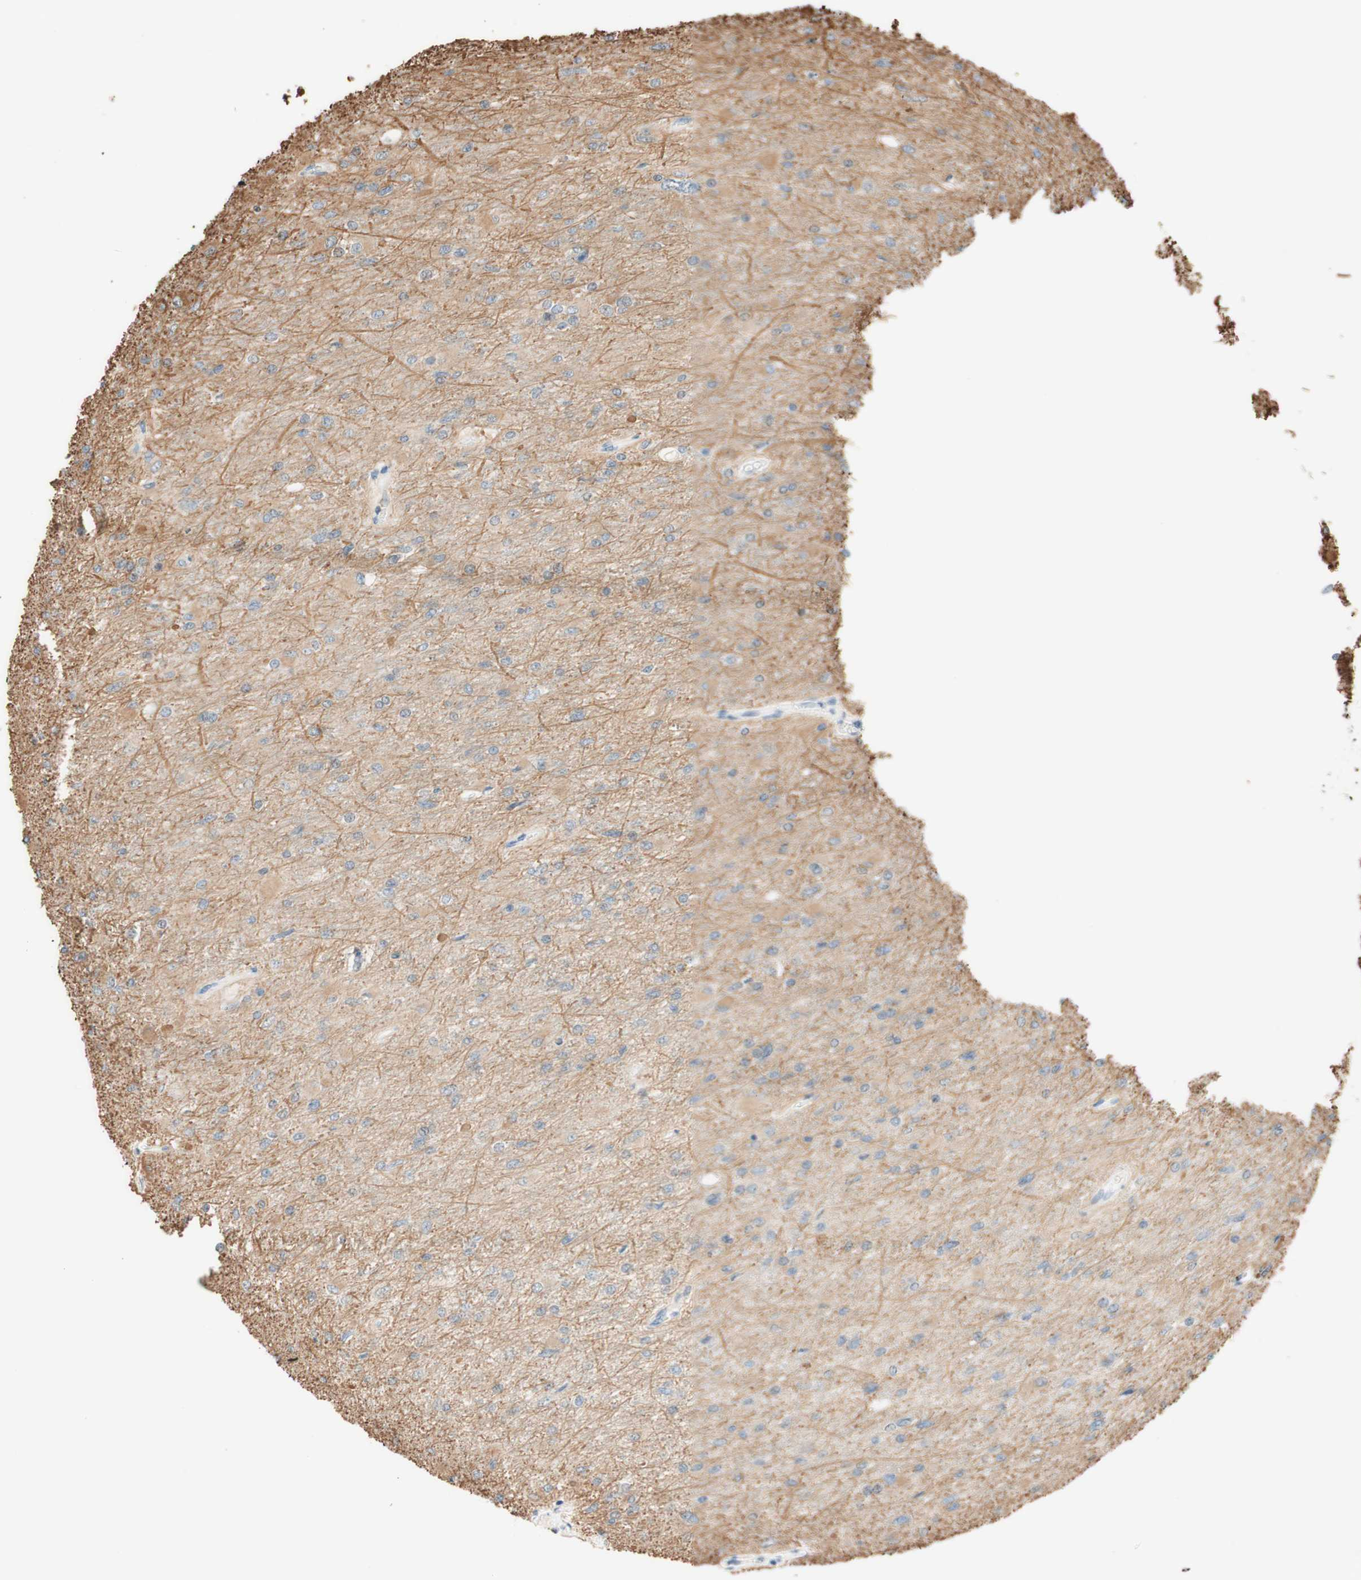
{"staining": {"intensity": "negative", "quantity": "none", "location": "none"}, "tissue": "glioma", "cell_type": "Tumor cells", "image_type": "cancer", "snomed": [{"axis": "morphology", "description": "Glioma, malignant, High grade"}, {"axis": "topography", "description": "Cerebral cortex"}], "caption": "Immunohistochemical staining of human glioma shows no significant staining in tumor cells.", "gene": "CCNC", "patient": {"sex": "female", "age": 36}}